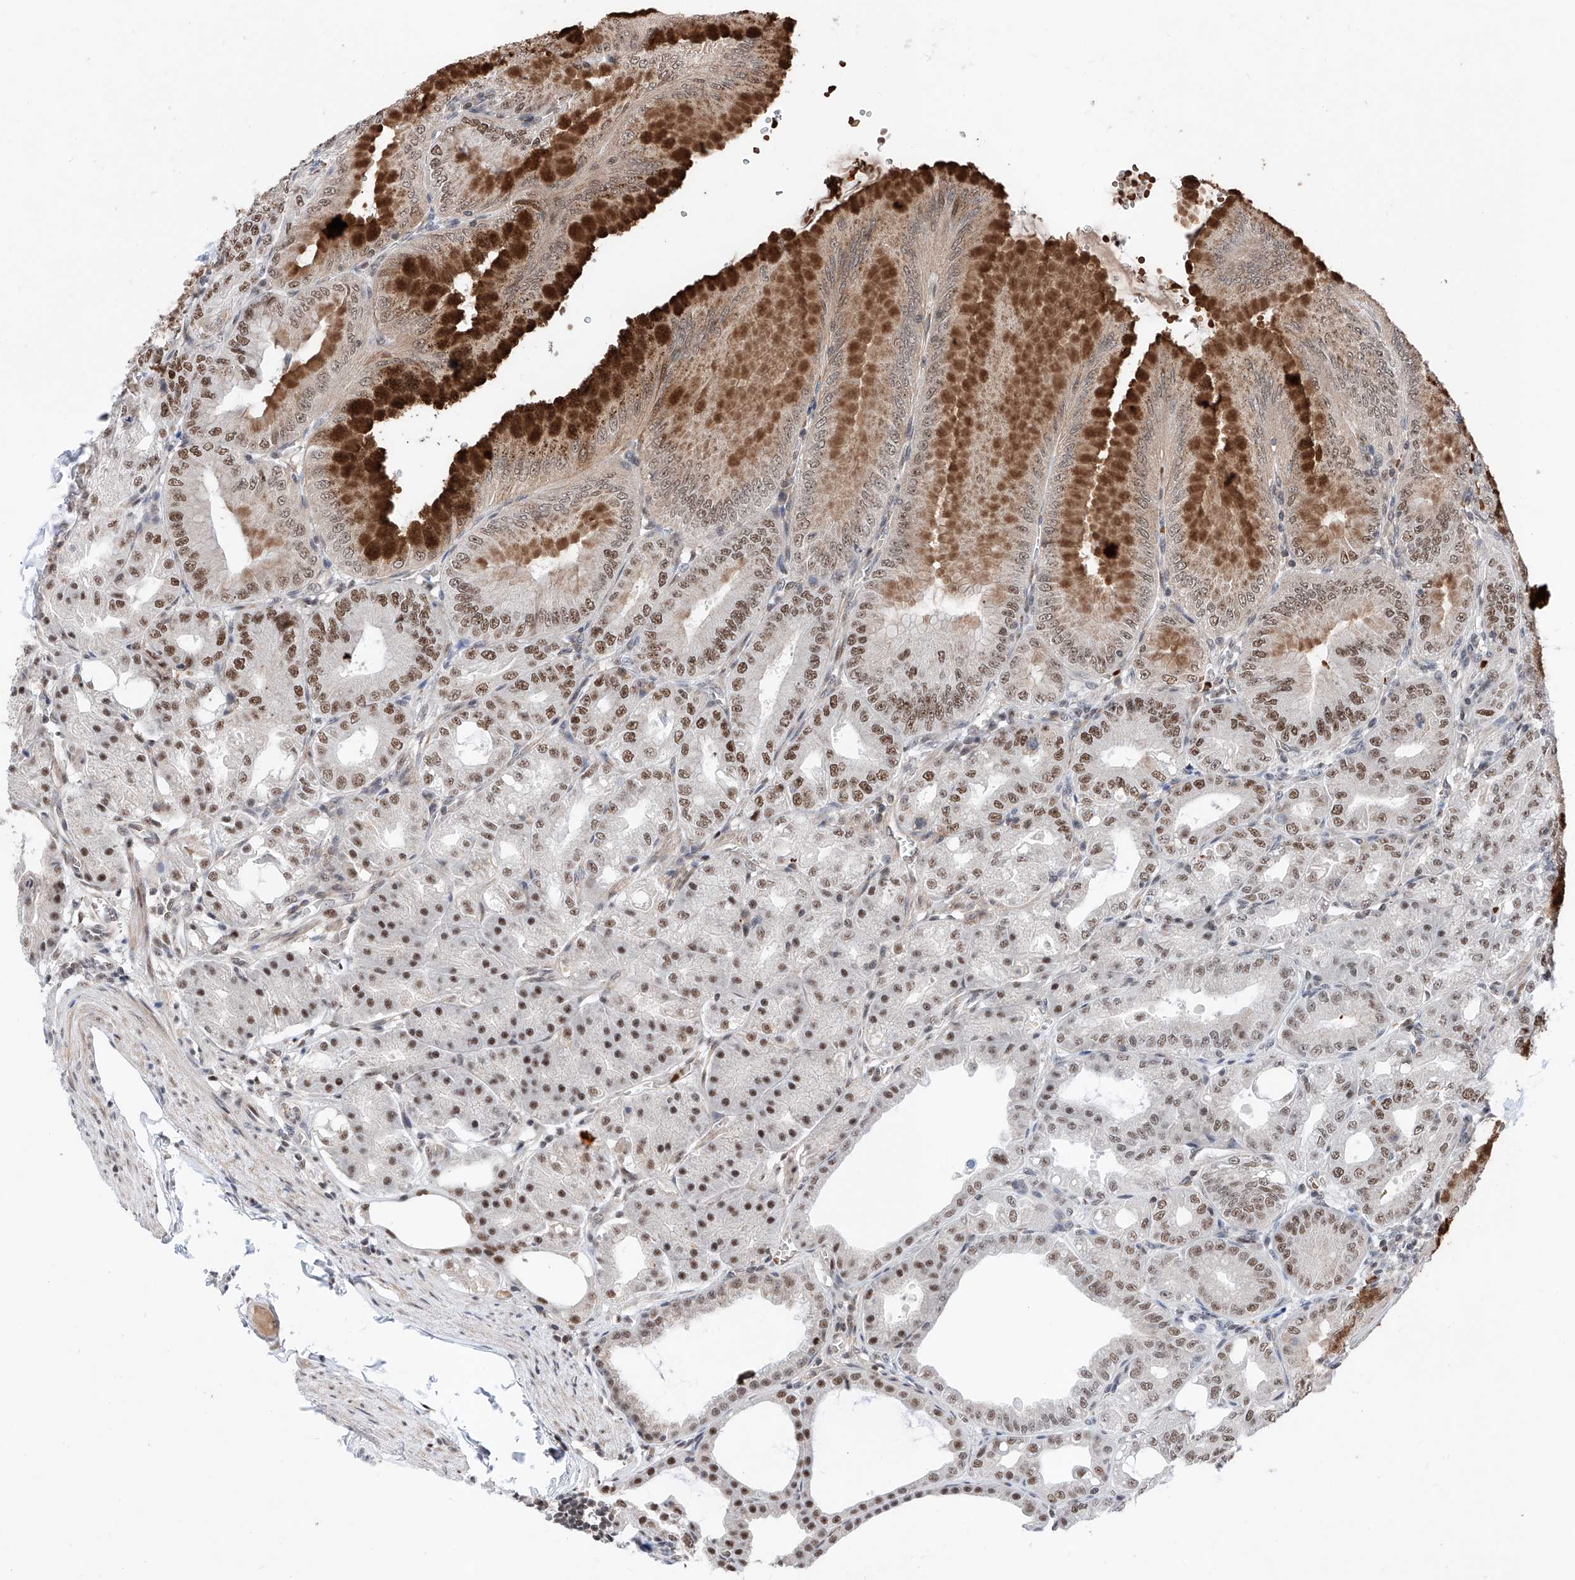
{"staining": {"intensity": "strong", "quantity": ">75%", "location": "cytoplasmic/membranous,nuclear"}, "tissue": "stomach", "cell_type": "Glandular cells", "image_type": "normal", "snomed": [{"axis": "morphology", "description": "Normal tissue, NOS"}, {"axis": "topography", "description": "Stomach, lower"}], "caption": "IHC photomicrograph of unremarkable stomach: stomach stained using immunohistochemistry (IHC) exhibits high levels of strong protein expression localized specifically in the cytoplasmic/membranous,nuclear of glandular cells, appearing as a cytoplasmic/membranous,nuclear brown color.", "gene": "SNRNP200", "patient": {"sex": "male", "age": 71}}